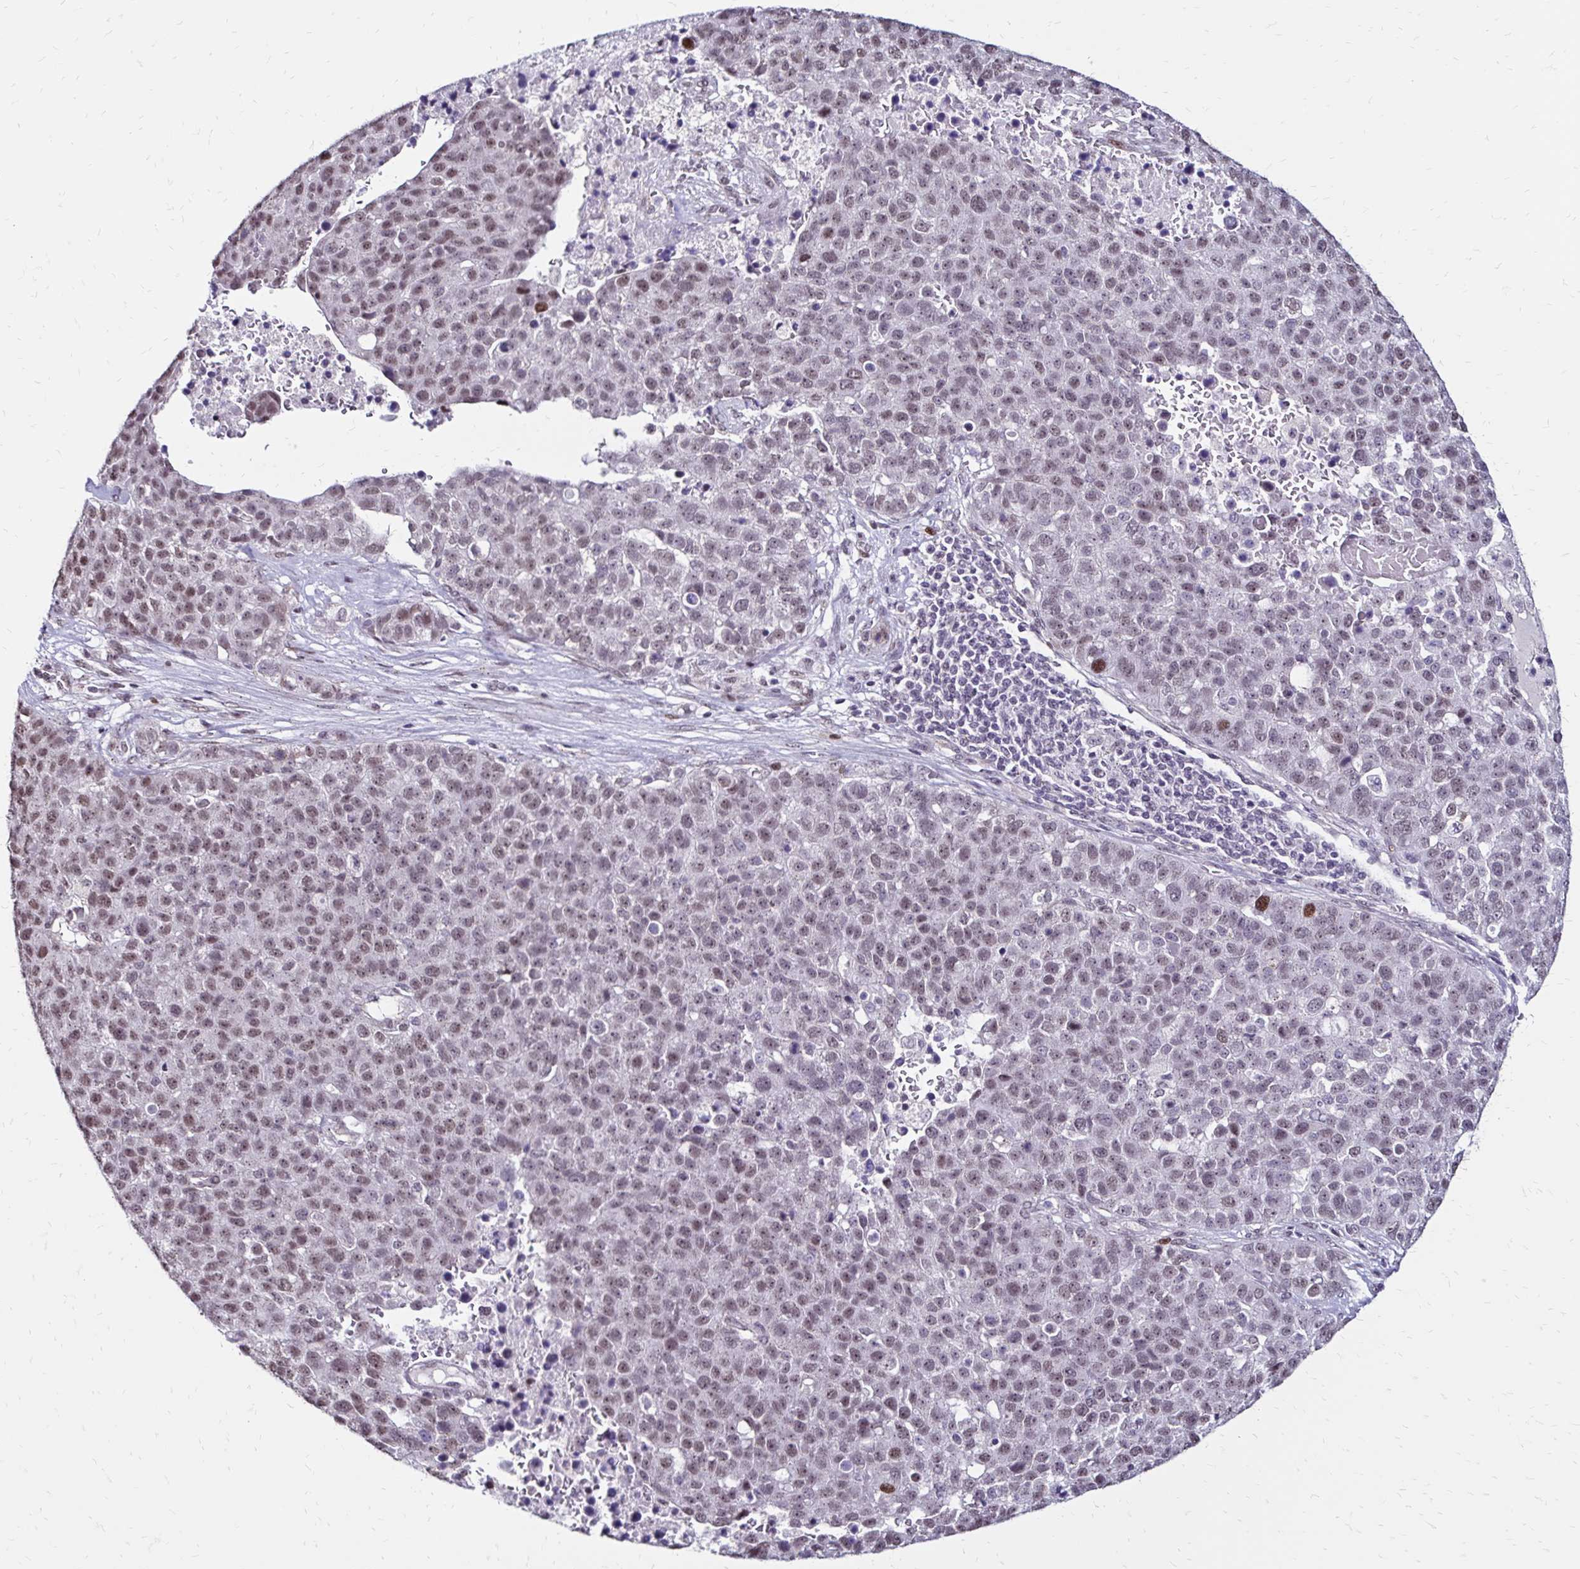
{"staining": {"intensity": "weak", "quantity": "25%-75%", "location": "nuclear"}, "tissue": "pancreatic cancer", "cell_type": "Tumor cells", "image_type": "cancer", "snomed": [{"axis": "morphology", "description": "Adenocarcinoma, NOS"}, {"axis": "topography", "description": "Pancreas"}], "caption": "Brown immunohistochemical staining in human pancreatic cancer exhibits weak nuclear expression in approximately 25%-75% of tumor cells.", "gene": "TOB1", "patient": {"sex": "female", "age": 61}}